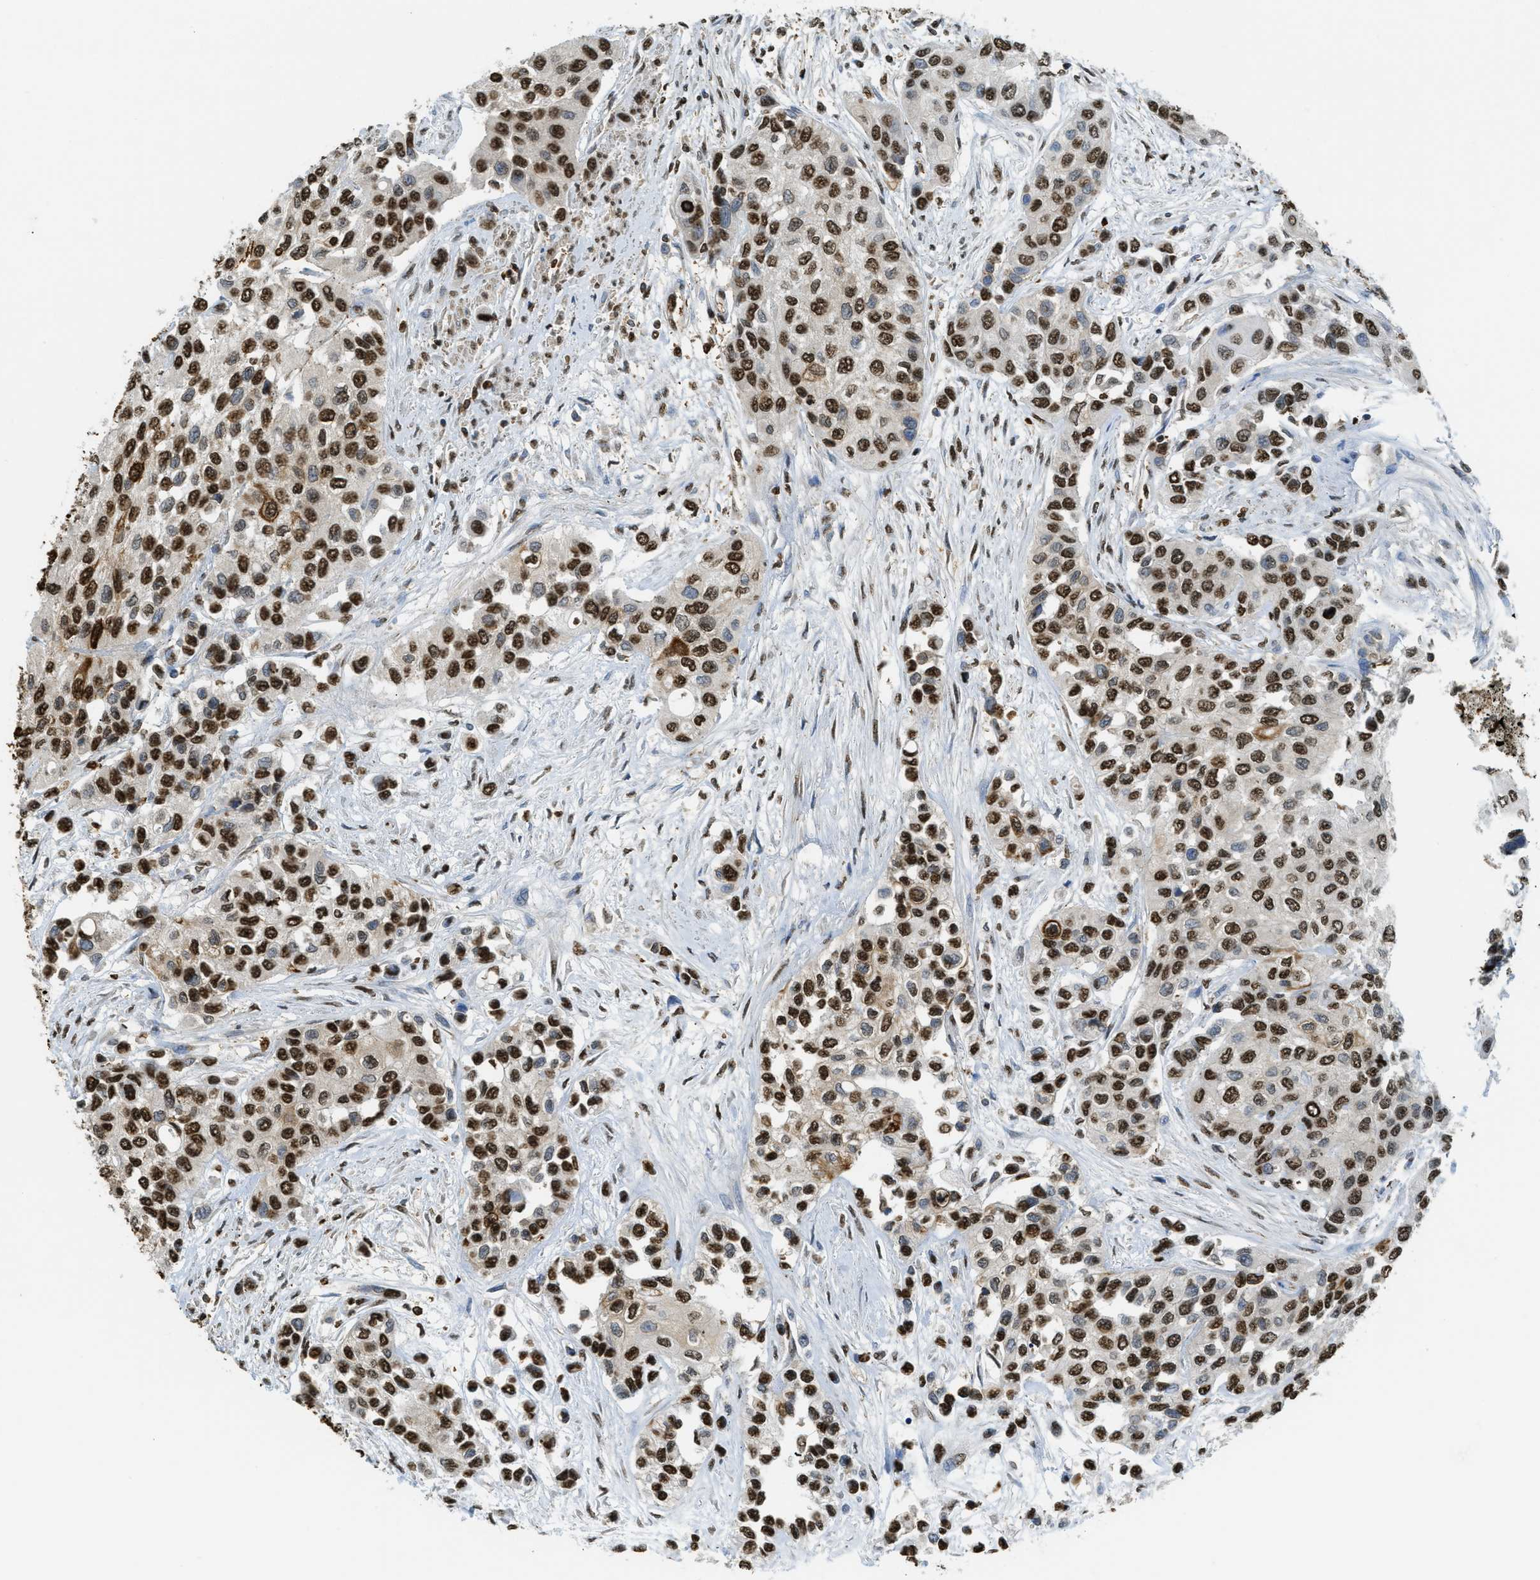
{"staining": {"intensity": "strong", "quantity": ">75%", "location": "nuclear"}, "tissue": "urothelial cancer", "cell_type": "Tumor cells", "image_type": "cancer", "snomed": [{"axis": "morphology", "description": "Urothelial carcinoma, High grade"}, {"axis": "topography", "description": "Urinary bladder"}], "caption": "Immunohistochemical staining of urothelial carcinoma (high-grade) exhibits high levels of strong nuclear protein expression in about >75% of tumor cells.", "gene": "NR5A2", "patient": {"sex": "female", "age": 56}}